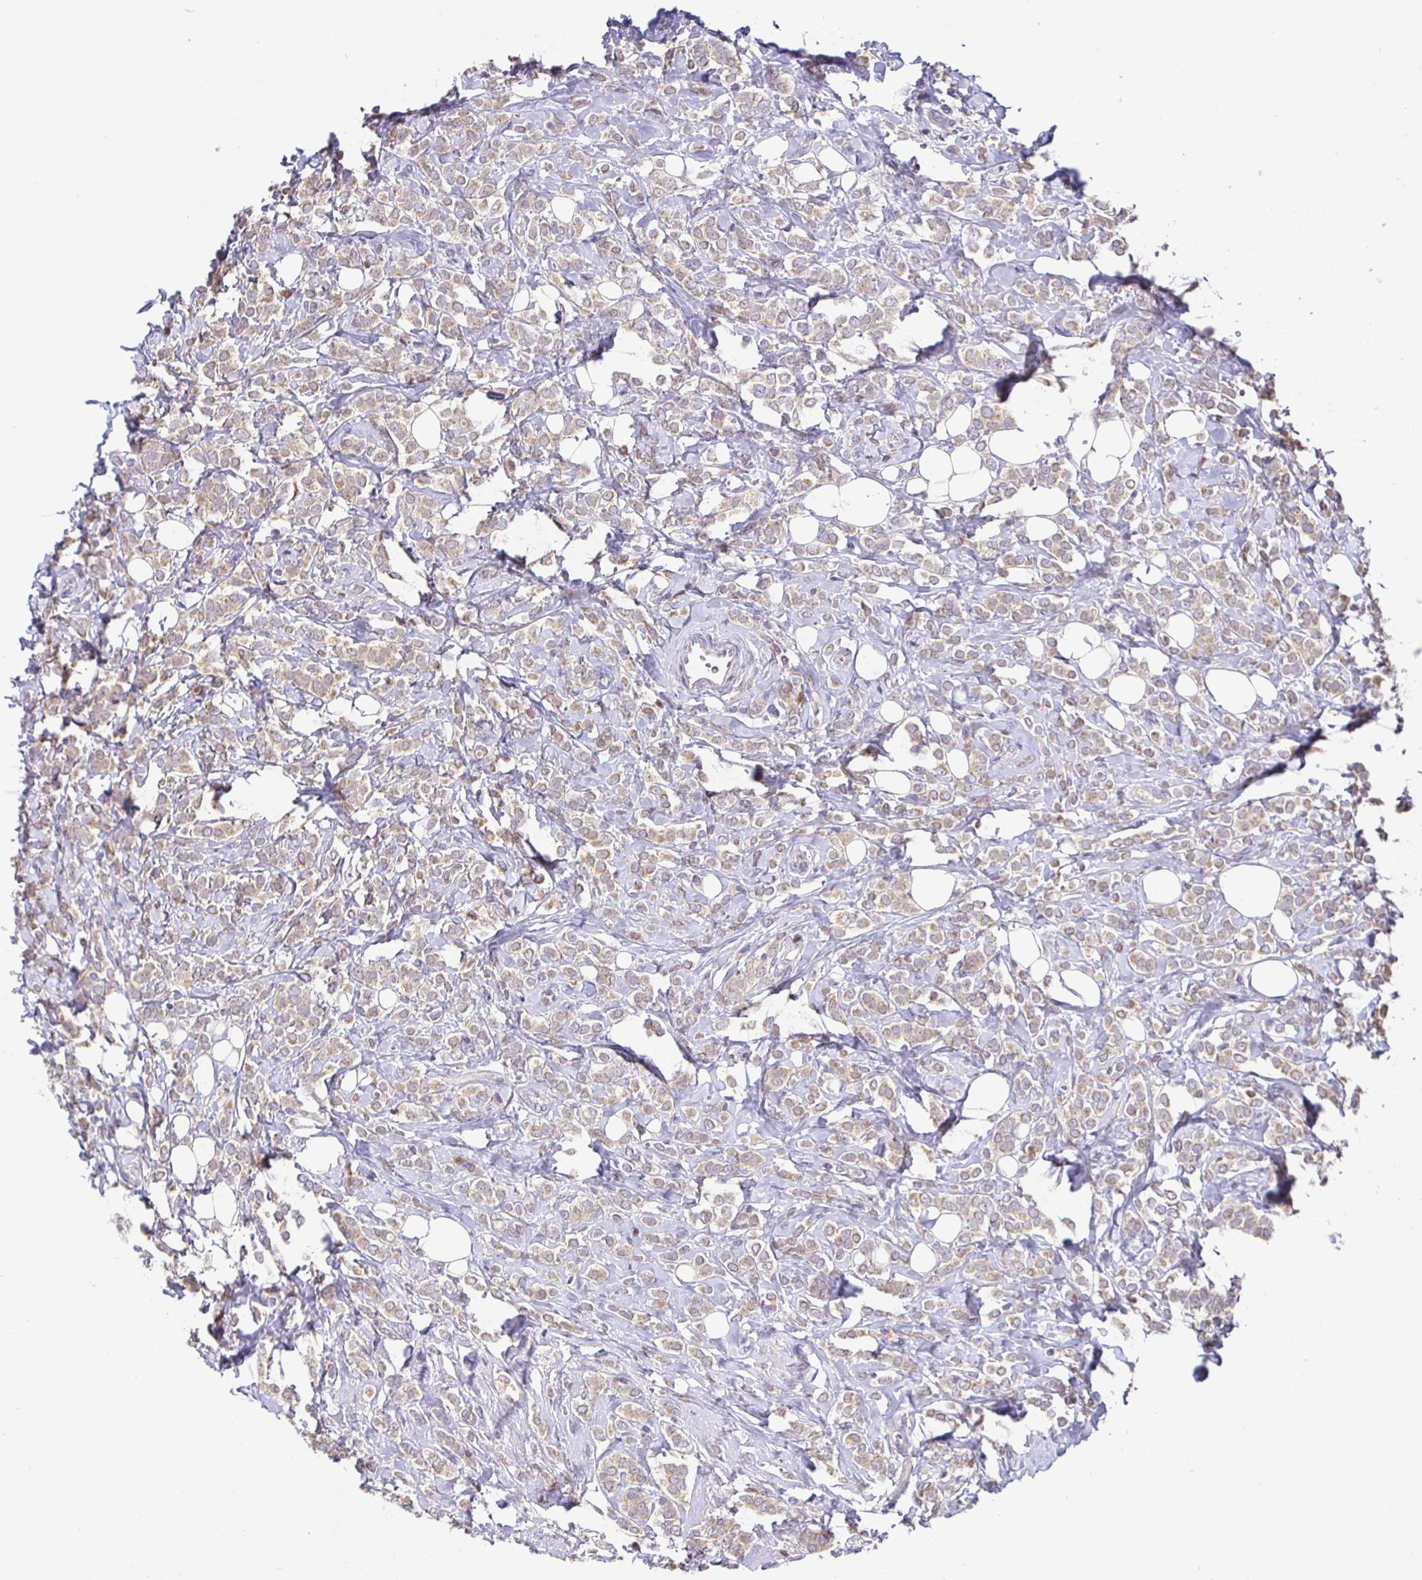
{"staining": {"intensity": "weak", "quantity": ">75%", "location": "cytoplasmic/membranous"}, "tissue": "breast cancer", "cell_type": "Tumor cells", "image_type": "cancer", "snomed": [{"axis": "morphology", "description": "Lobular carcinoma"}, {"axis": "topography", "description": "Breast"}], "caption": "An IHC image of tumor tissue is shown. Protein staining in brown shows weak cytoplasmic/membranous positivity in breast cancer within tumor cells.", "gene": "SATB1", "patient": {"sex": "female", "age": 49}}